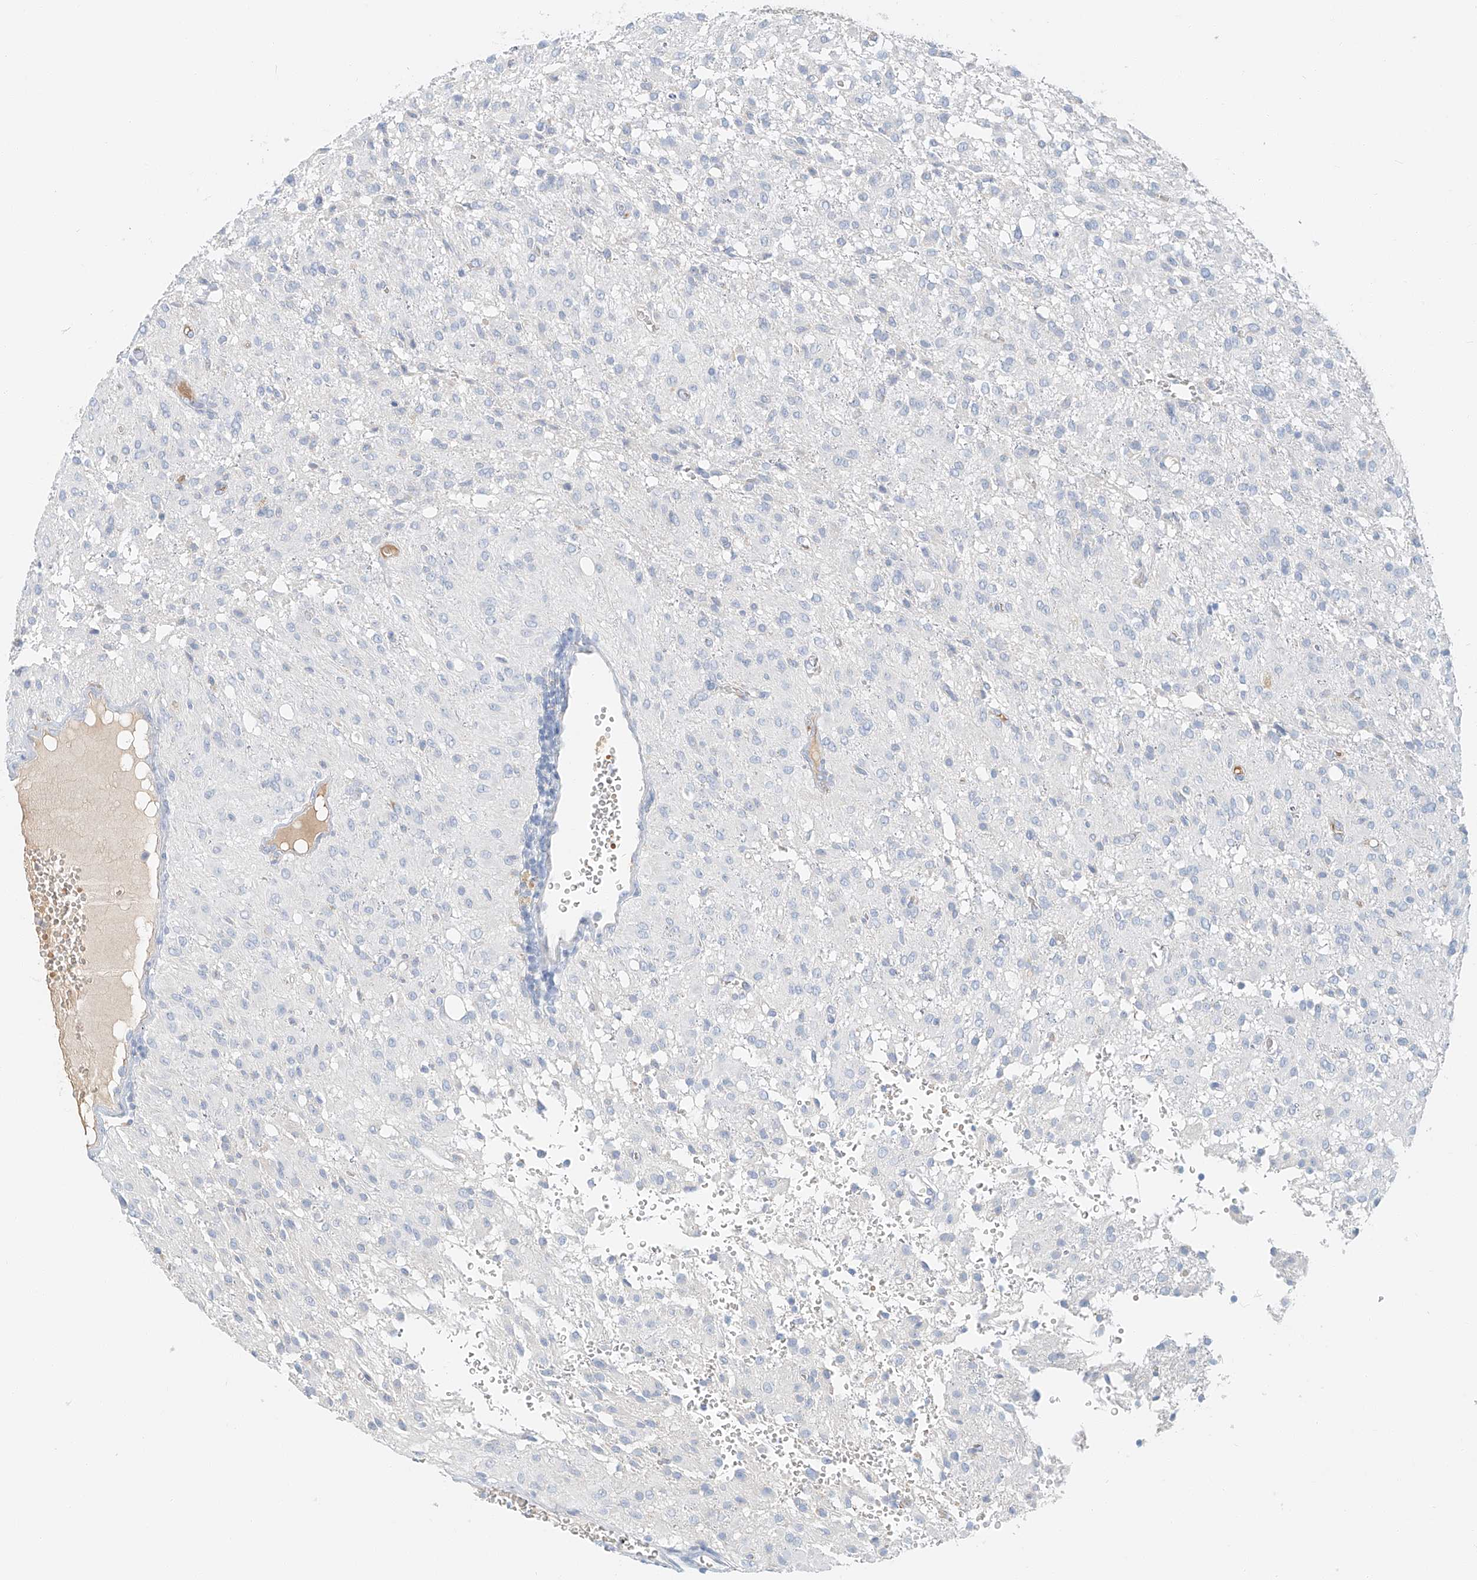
{"staining": {"intensity": "negative", "quantity": "none", "location": "none"}, "tissue": "glioma", "cell_type": "Tumor cells", "image_type": "cancer", "snomed": [{"axis": "morphology", "description": "Glioma, malignant, High grade"}, {"axis": "topography", "description": "Brain"}], "caption": "This photomicrograph is of malignant glioma (high-grade) stained with IHC to label a protein in brown with the nuclei are counter-stained blue. There is no expression in tumor cells.", "gene": "PGC", "patient": {"sex": "female", "age": 59}}